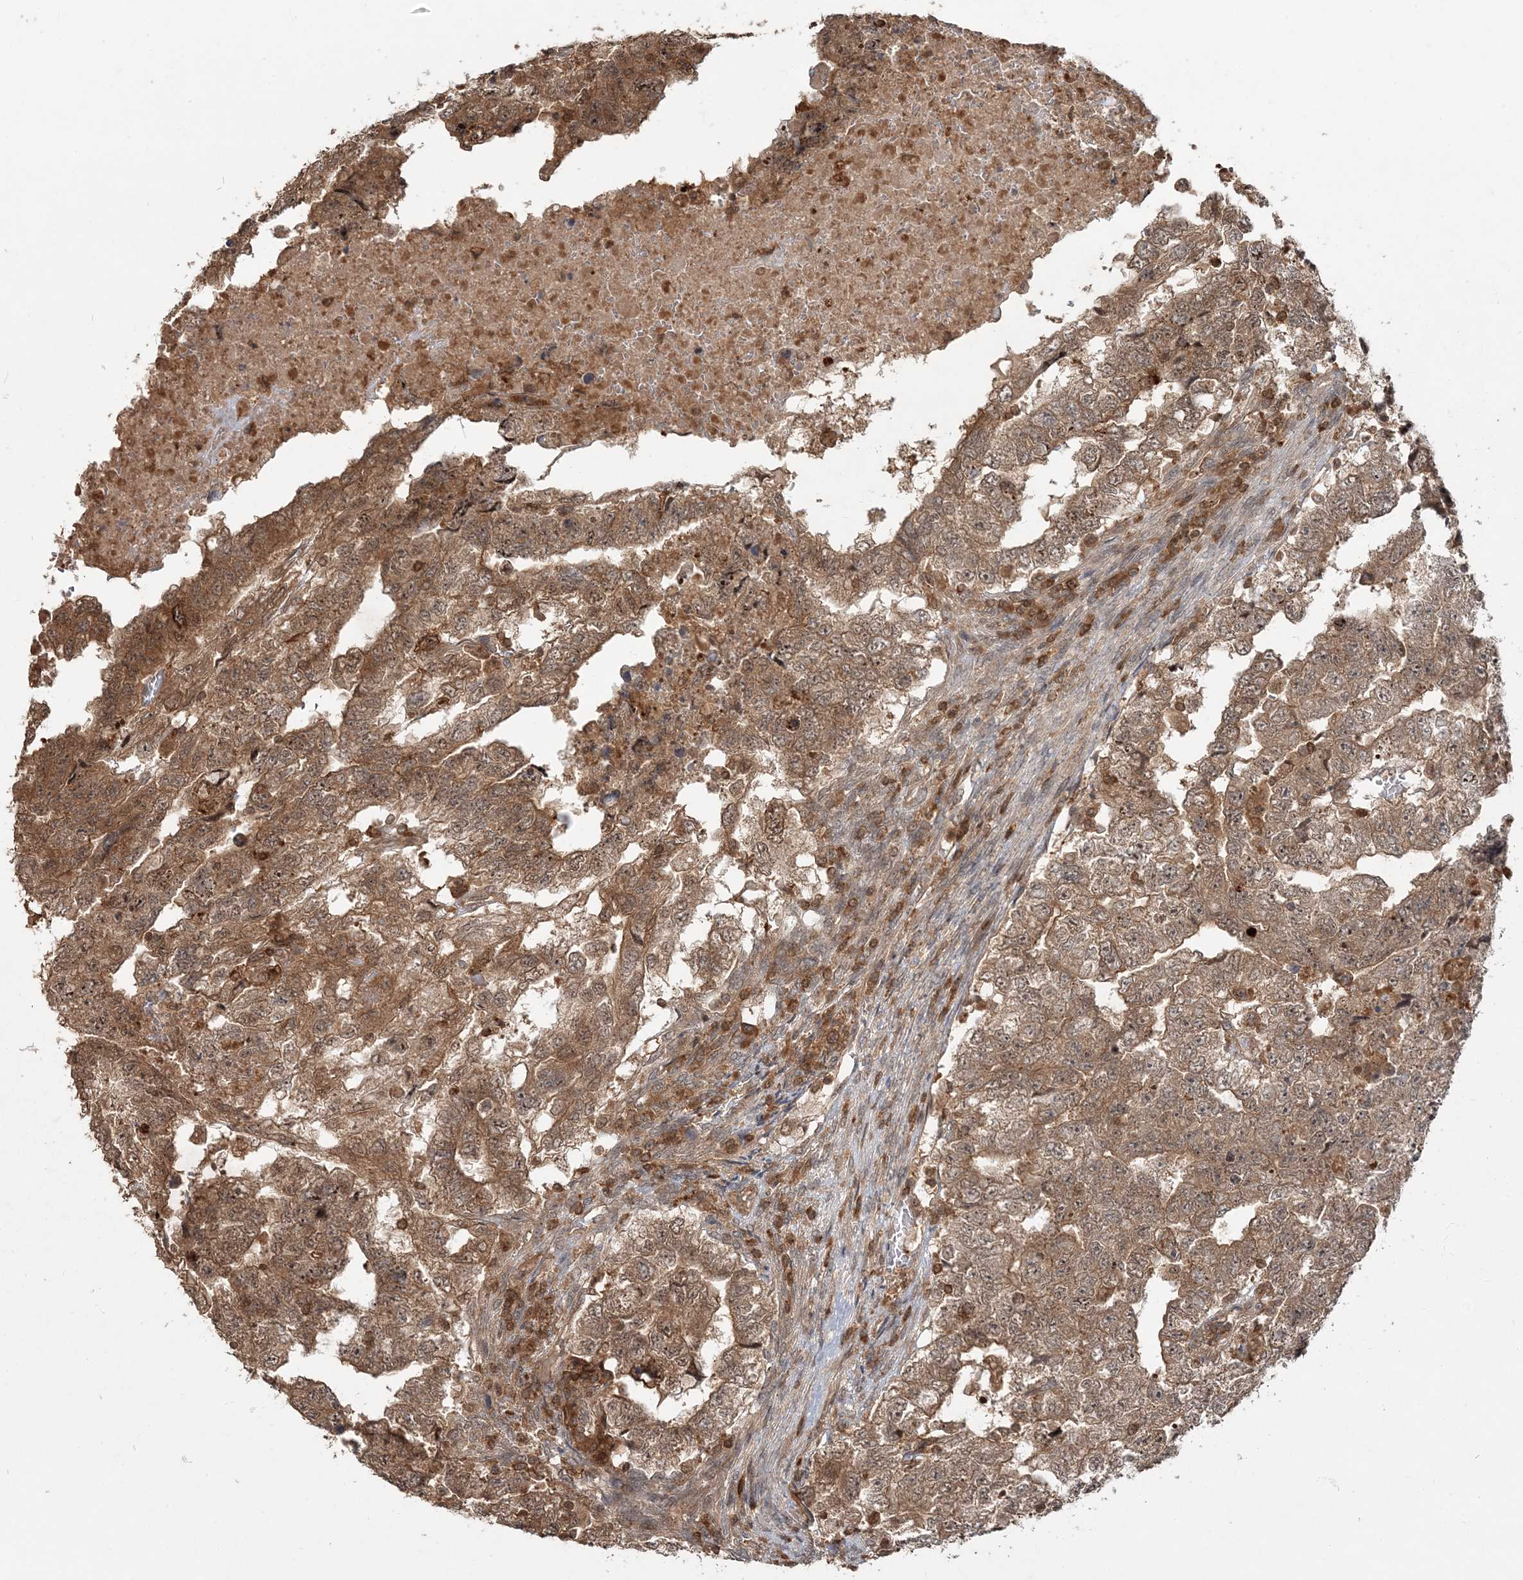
{"staining": {"intensity": "moderate", "quantity": ">75%", "location": "cytoplasmic/membranous"}, "tissue": "testis cancer", "cell_type": "Tumor cells", "image_type": "cancer", "snomed": [{"axis": "morphology", "description": "Carcinoma, Embryonal, NOS"}, {"axis": "topography", "description": "Testis"}], "caption": "This micrograph reveals testis embryonal carcinoma stained with immunohistochemistry (IHC) to label a protein in brown. The cytoplasmic/membranous of tumor cells show moderate positivity for the protein. Nuclei are counter-stained blue.", "gene": "CAB39", "patient": {"sex": "male", "age": 36}}